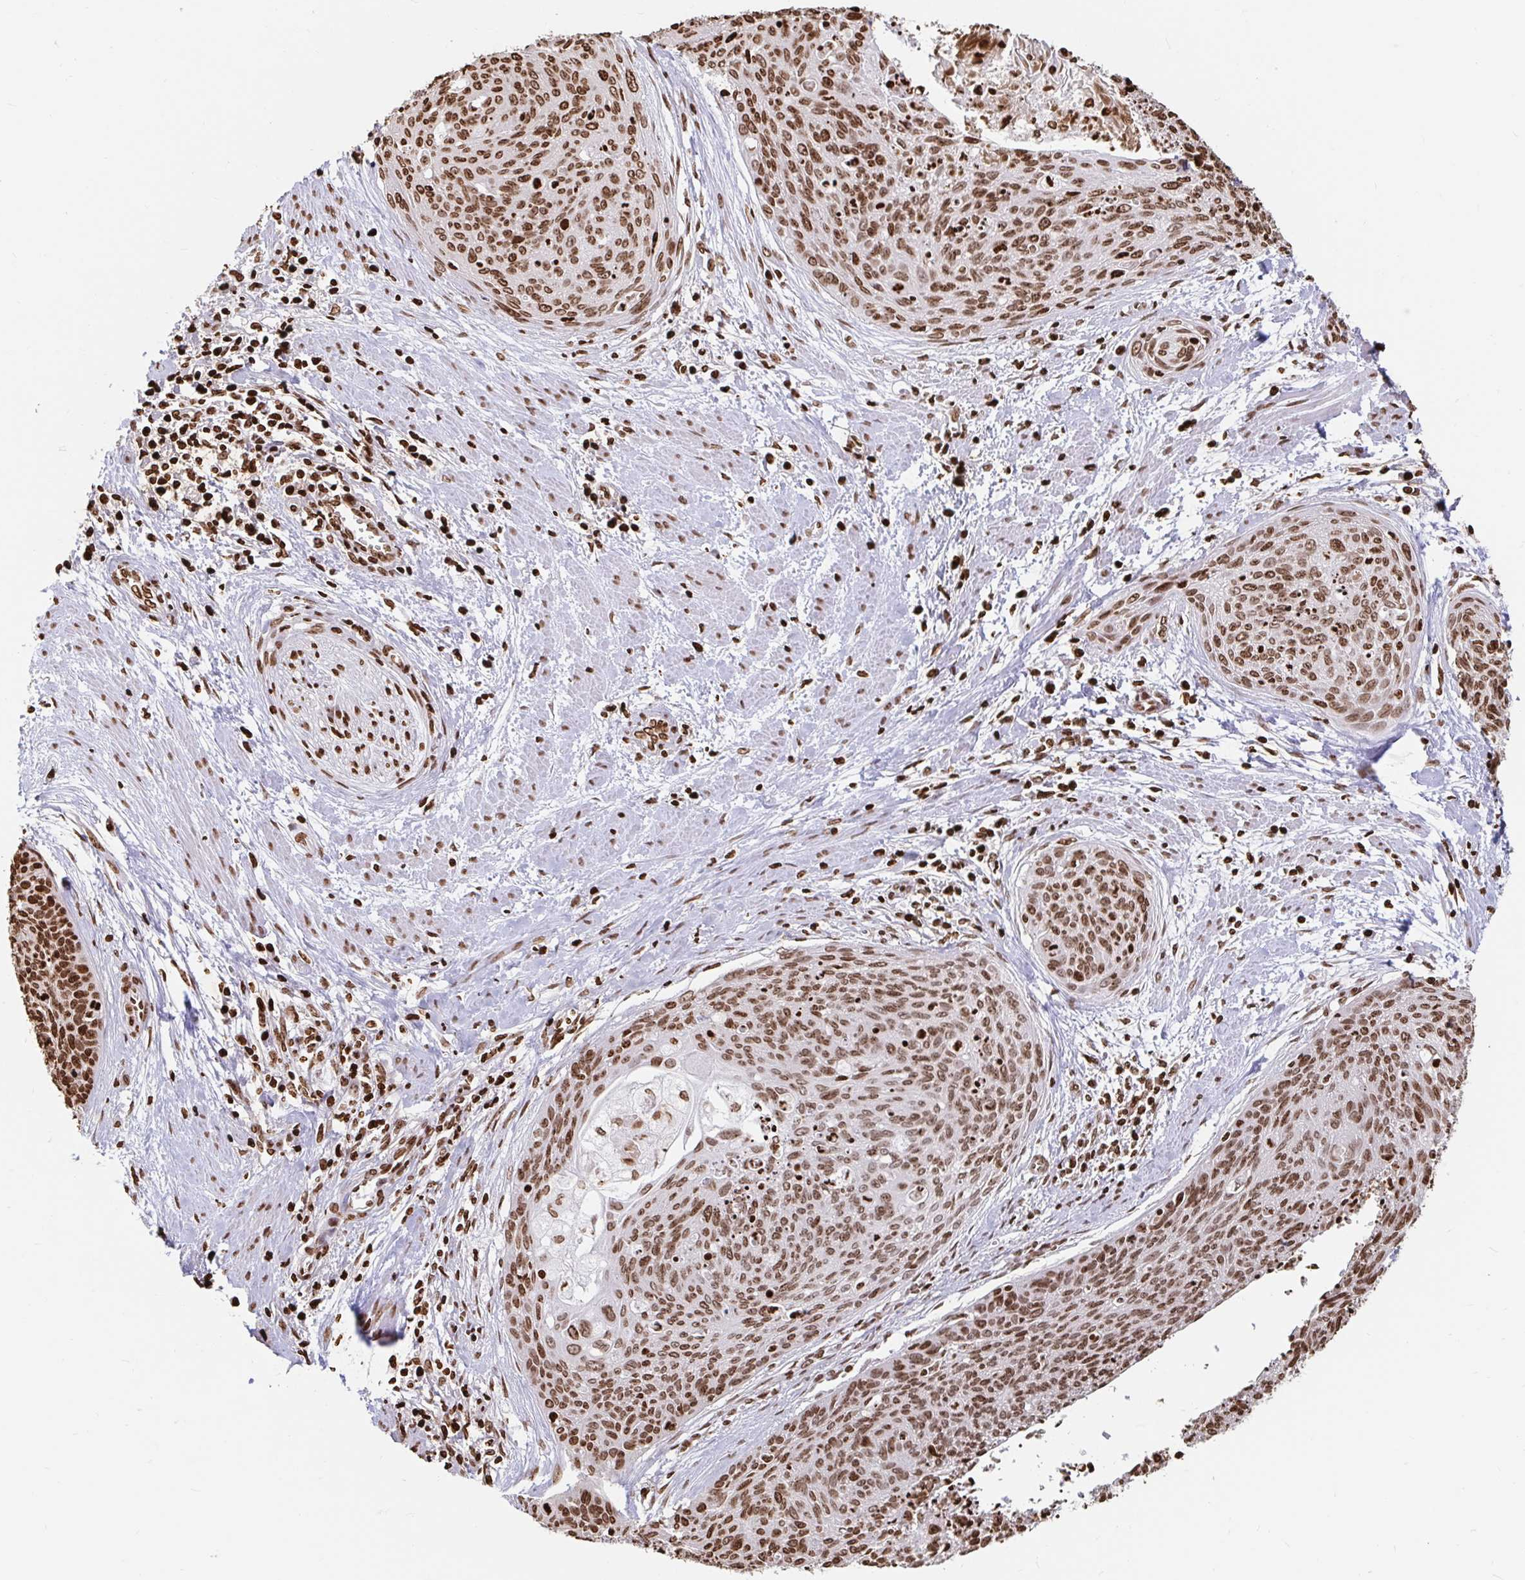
{"staining": {"intensity": "moderate", "quantity": ">75%", "location": "nuclear"}, "tissue": "cervical cancer", "cell_type": "Tumor cells", "image_type": "cancer", "snomed": [{"axis": "morphology", "description": "Squamous cell carcinoma, NOS"}, {"axis": "topography", "description": "Cervix"}], "caption": "Protein positivity by IHC exhibits moderate nuclear positivity in approximately >75% of tumor cells in cervical cancer. (Stains: DAB (3,3'-diaminobenzidine) in brown, nuclei in blue, Microscopy: brightfield microscopy at high magnification).", "gene": "H2BC5", "patient": {"sex": "female", "age": 55}}